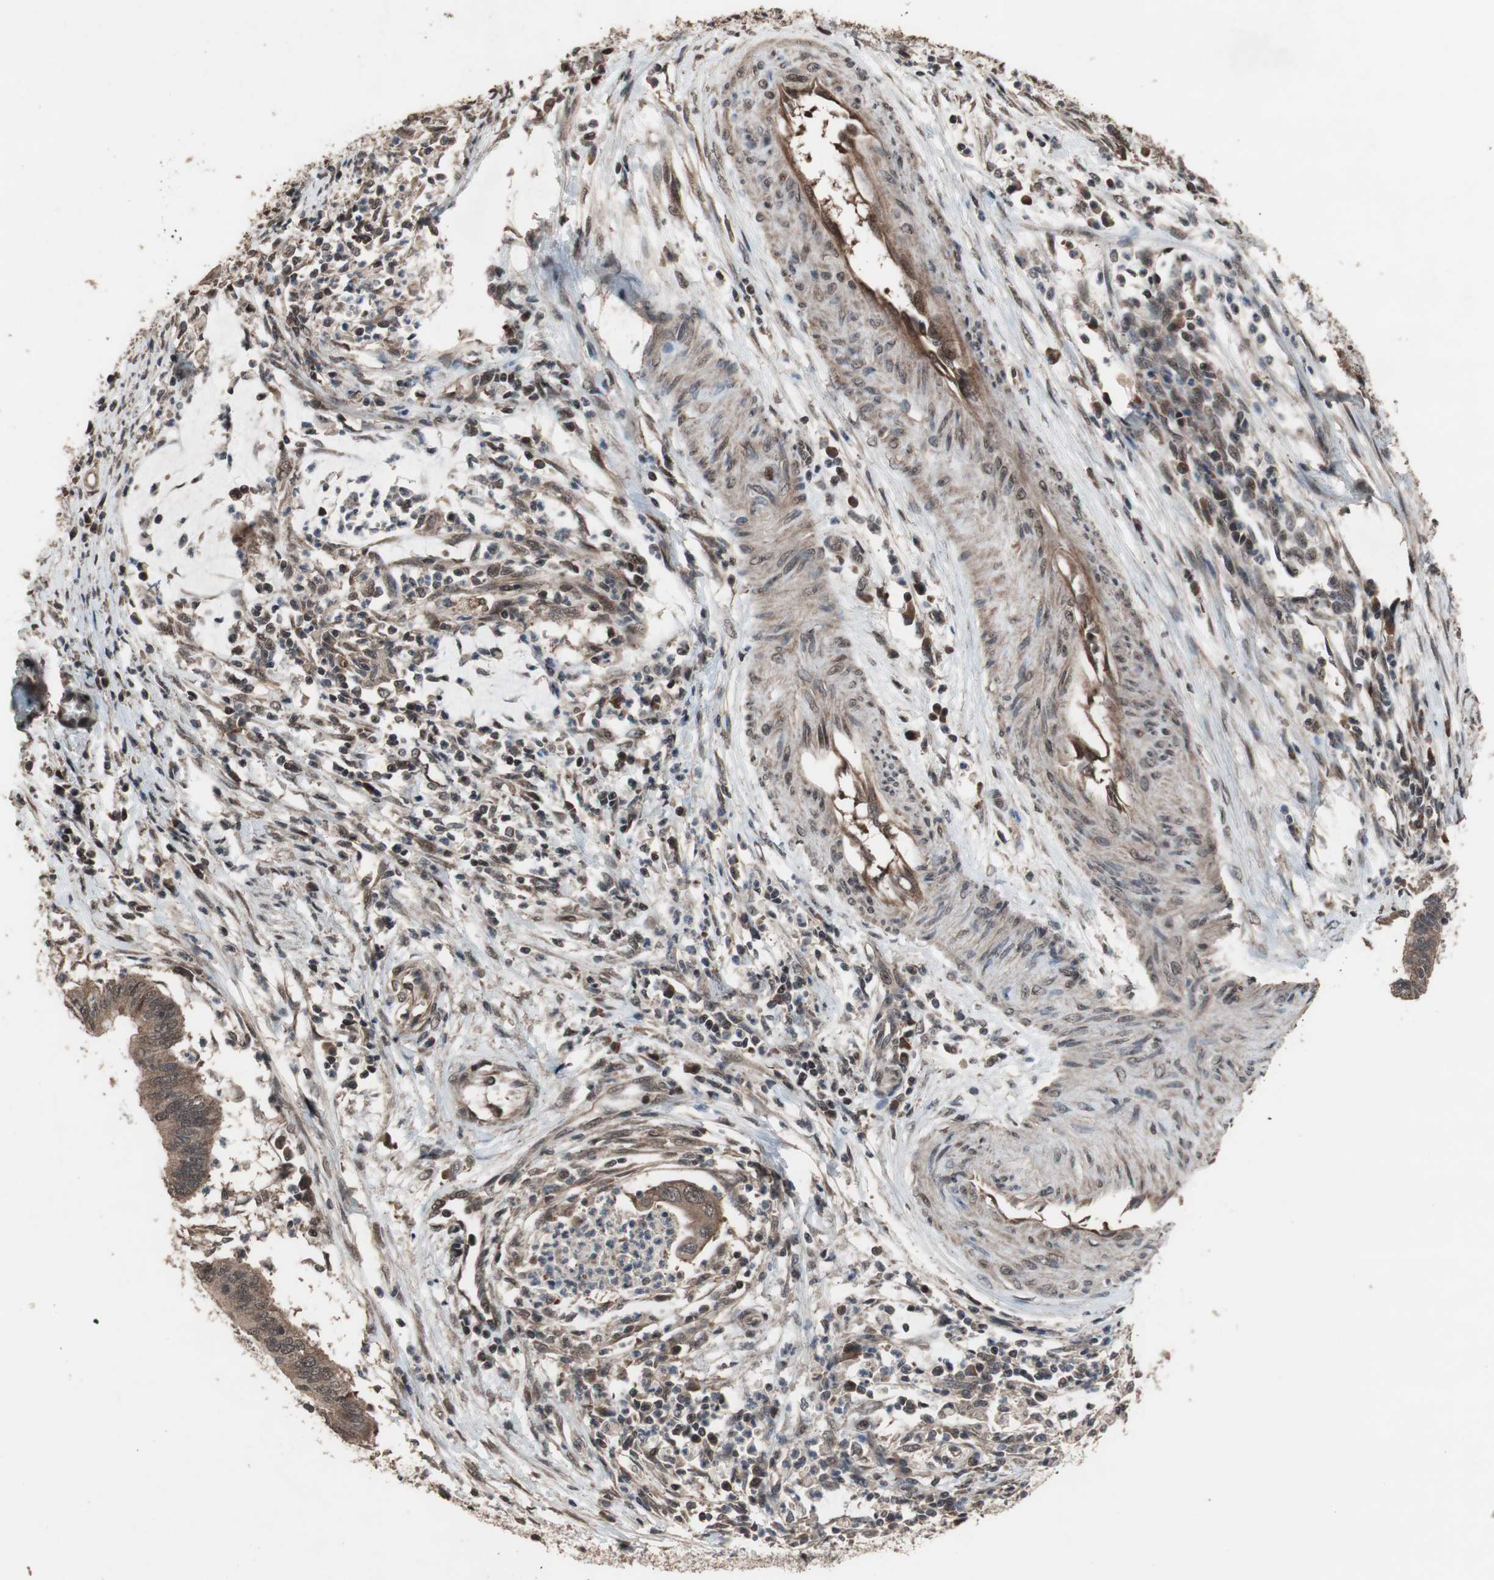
{"staining": {"intensity": "moderate", "quantity": ">75%", "location": "cytoplasmic/membranous"}, "tissue": "cervical cancer", "cell_type": "Tumor cells", "image_type": "cancer", "snomed": [{"axis": "morphology", "description": "Adenocarcinoma, NOS"}, {"axis": "topography", "description": "Cervix"}], "caption": "Immunohistochemical staining of human cervical cancer (adenocarcinoma) demonstrates moderate cytoplasmic/membranous protein staining in about >75% of tumor cells.", "gene": "KANSL1", "patient": {"sex": "female", "age": 36}}